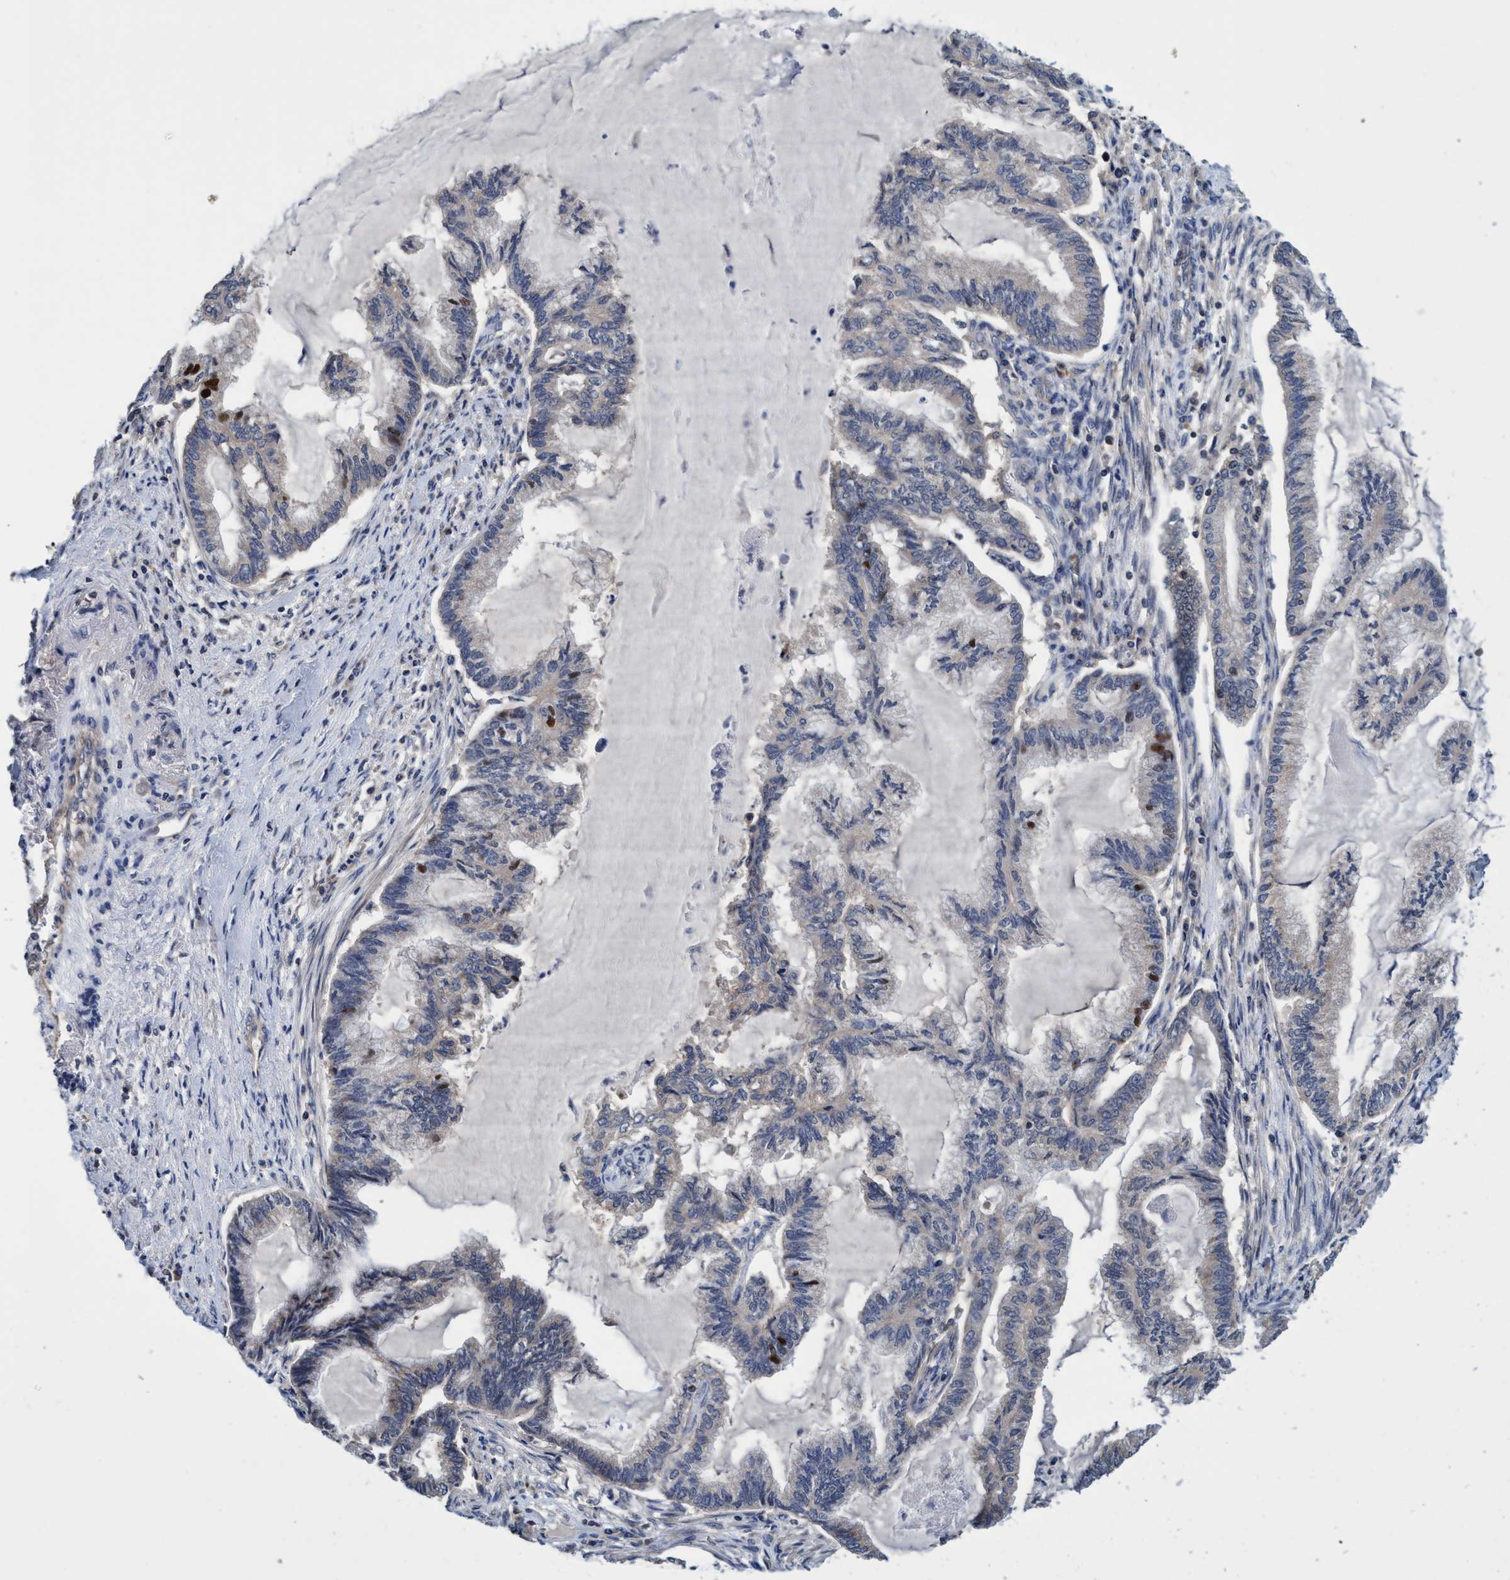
{"staining": {"intensity": "strong", "quantity": "<25%", "location": "cytoplasmic/membranous,nuclear"}, "tissue": "endometrial cancer", "cell_type": "Tumor cells", "image_type": "cancer", "snomed": [{"axis": "morphology", "description": "Adenocarcinoma, NOS"}, {"axis": "topography", "description": "Endometrium"}], "caption": "IHC (DAB (3,3'-diaminobenzidine)) staining of endometrial cancer displays strong cytoplasmic/membranous and nuclear protein expression in about <25% of tumor cells.", "gene": "CALCOCO2", "patient": {"sex": "female", "age": 86}}